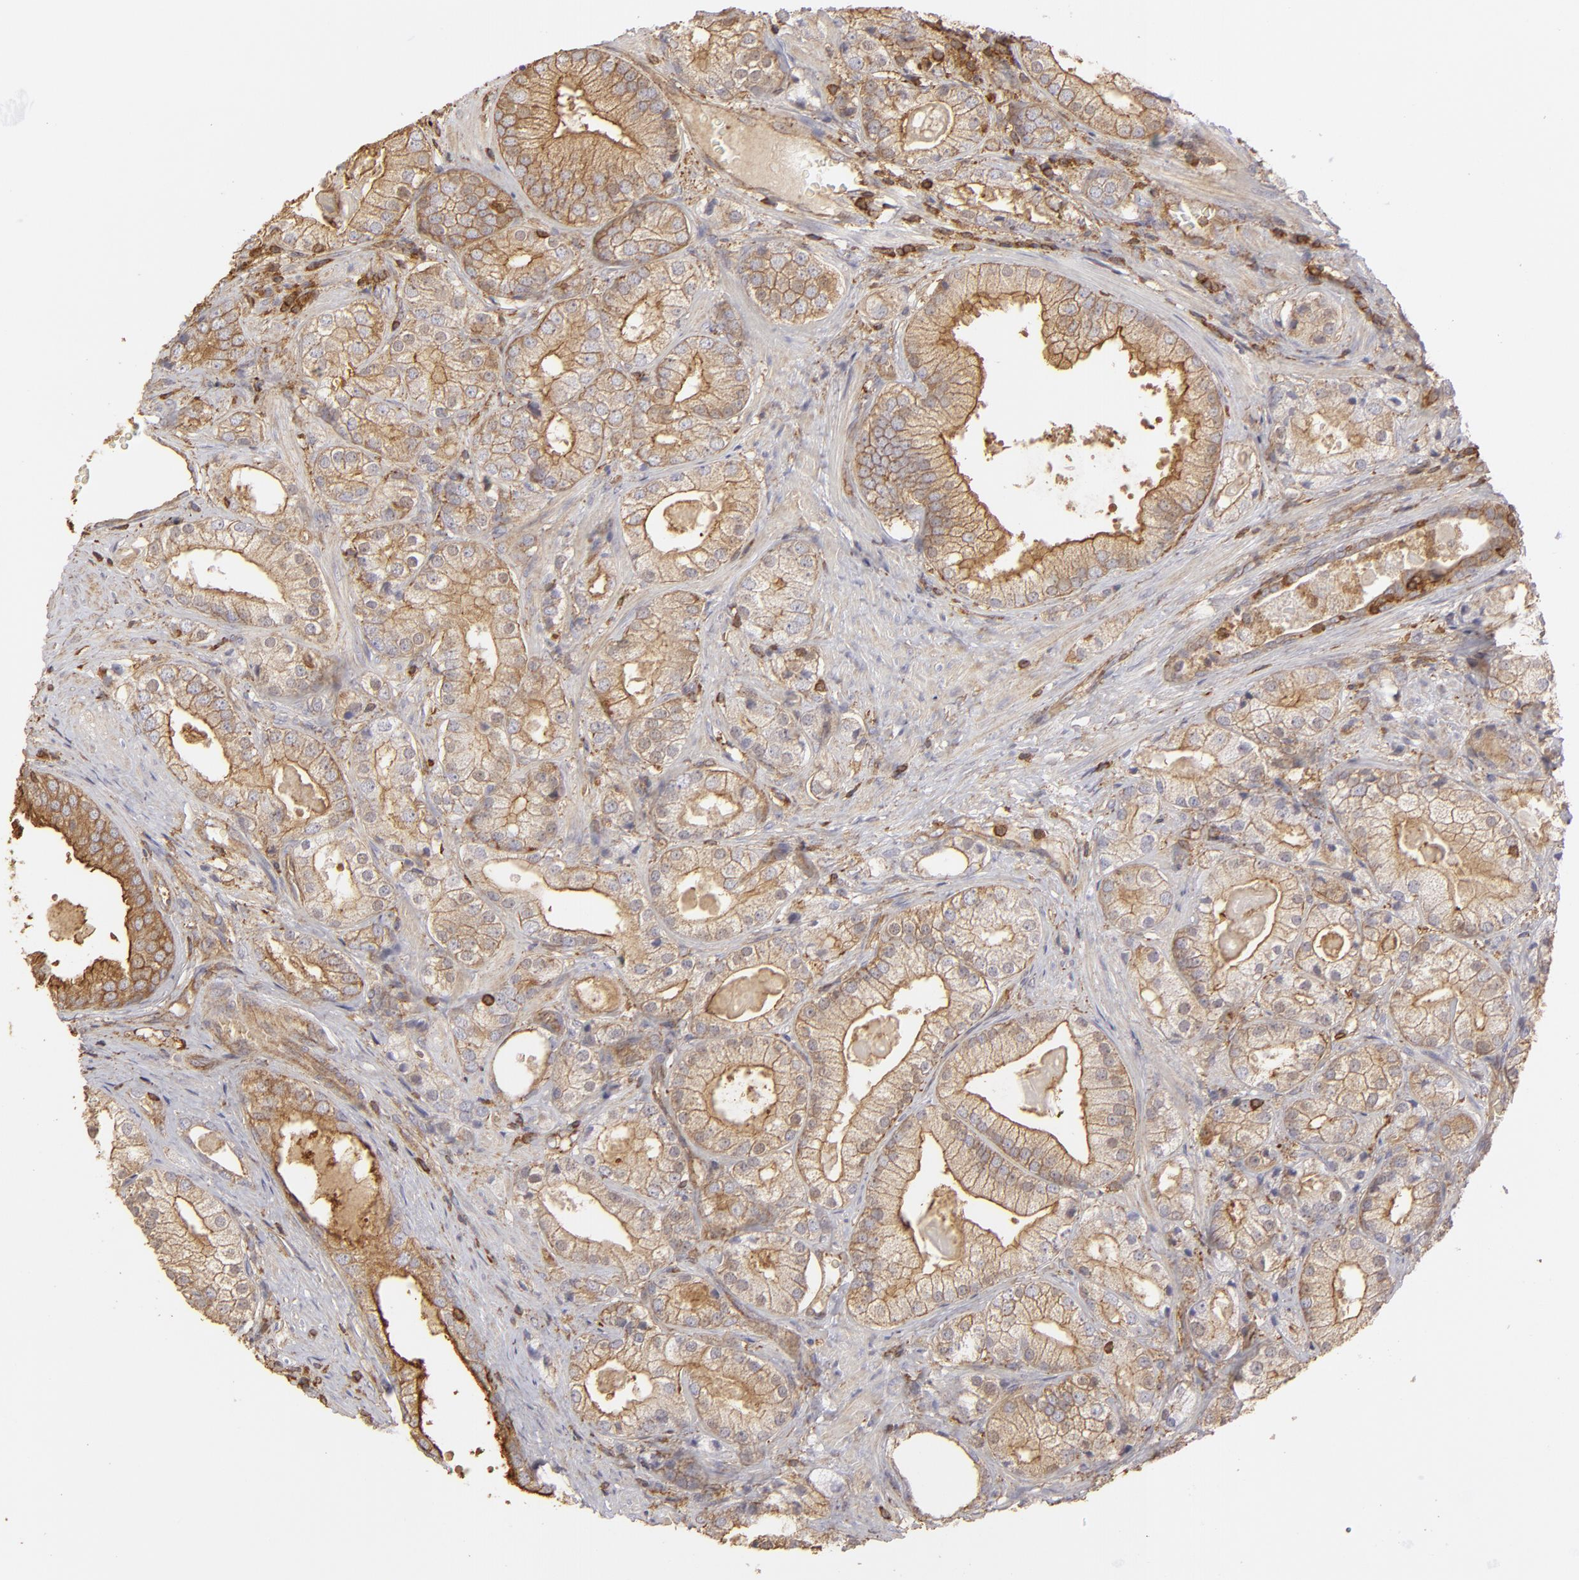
{"staining": {"intensity": "moderate", "quantity": ">75%", "location": "cytoplasmic/membranous"}, "tissue": "prostate cancer", "cell_type": "Tumor cells", "image_type": "cancer", "snomed": [{"axis": "morphology", "description": "Adenocarcinoma, Low grade"}, {"axis": "topography", "description": "Prostate"}], "caption": "High-power microscopy captured an immunohistochemistry (IHC) photomicrograph of prostate cancer (adenocarcinoma (low-grade)), revealing moderate cytoplasmic/membranous expression in about >75% of tumor cells. (DAB (3,3'-diaminobenzidine) IHC, brown staining for protein, blue staining for nuclei).", "gene": "ACTB", "patient": {"sex": "male", "age": 69}}